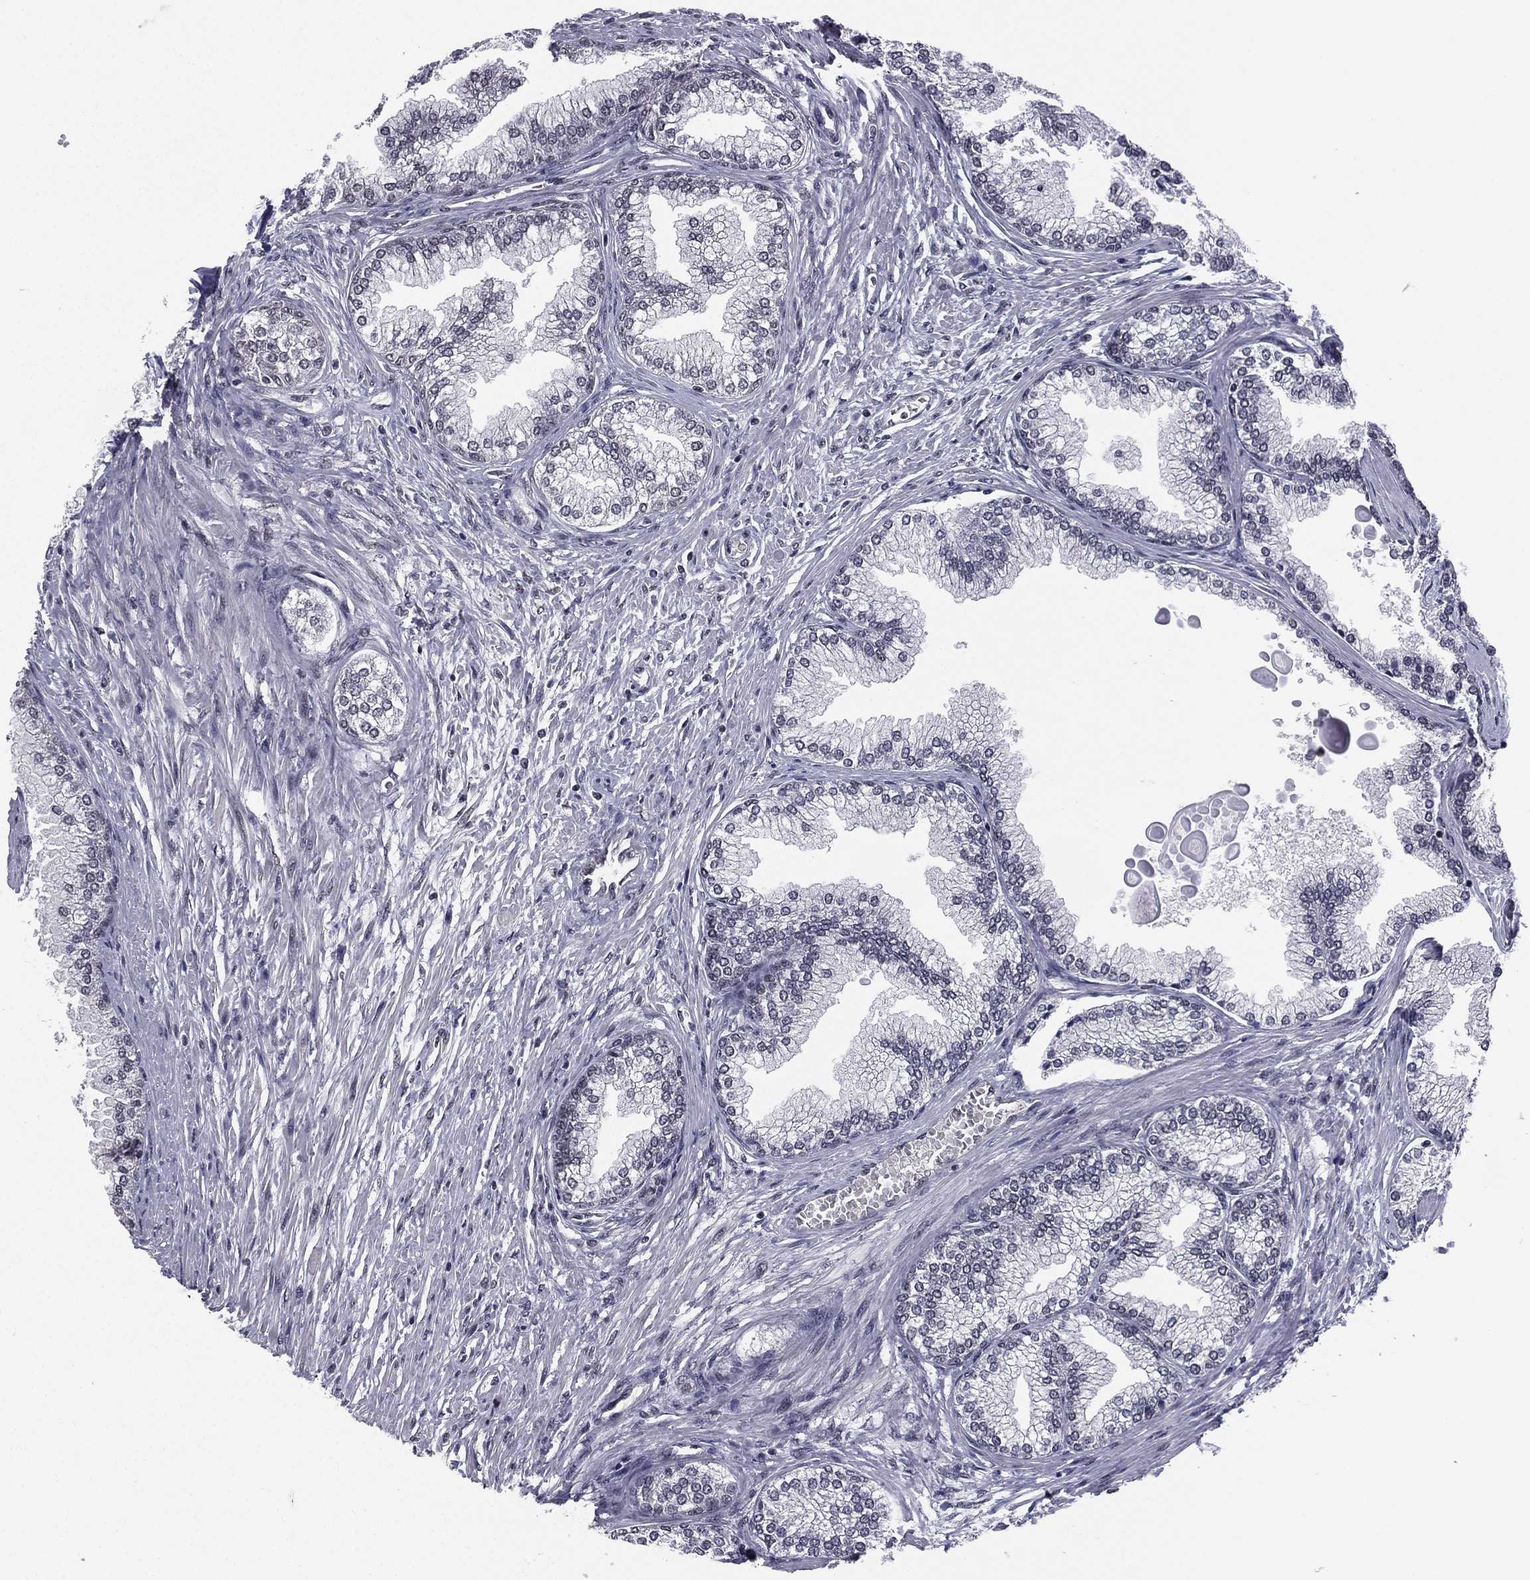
{"staining": {"intensity": "weak", "quantity": "<25%", "location": "nuclear"}, "tissue": "prostate", "cell_type": "Glandular cells", "image_type": "normal", "snomed": [{"axis": "morphology", "description": "Normal tissue, NOS"}, {"axis": "topography", "description": "Prostate"}], "caption": "IHC photomicrograph of unremarkable prostate: prostate stained with DAB (3,3'-diaminobenzidine) displays no significant protein expression in glandular cells. (DAB IHC with hematoxylin counter stain).", "gene": "RARB", "patient": {"sex": "male", "age": 72}}